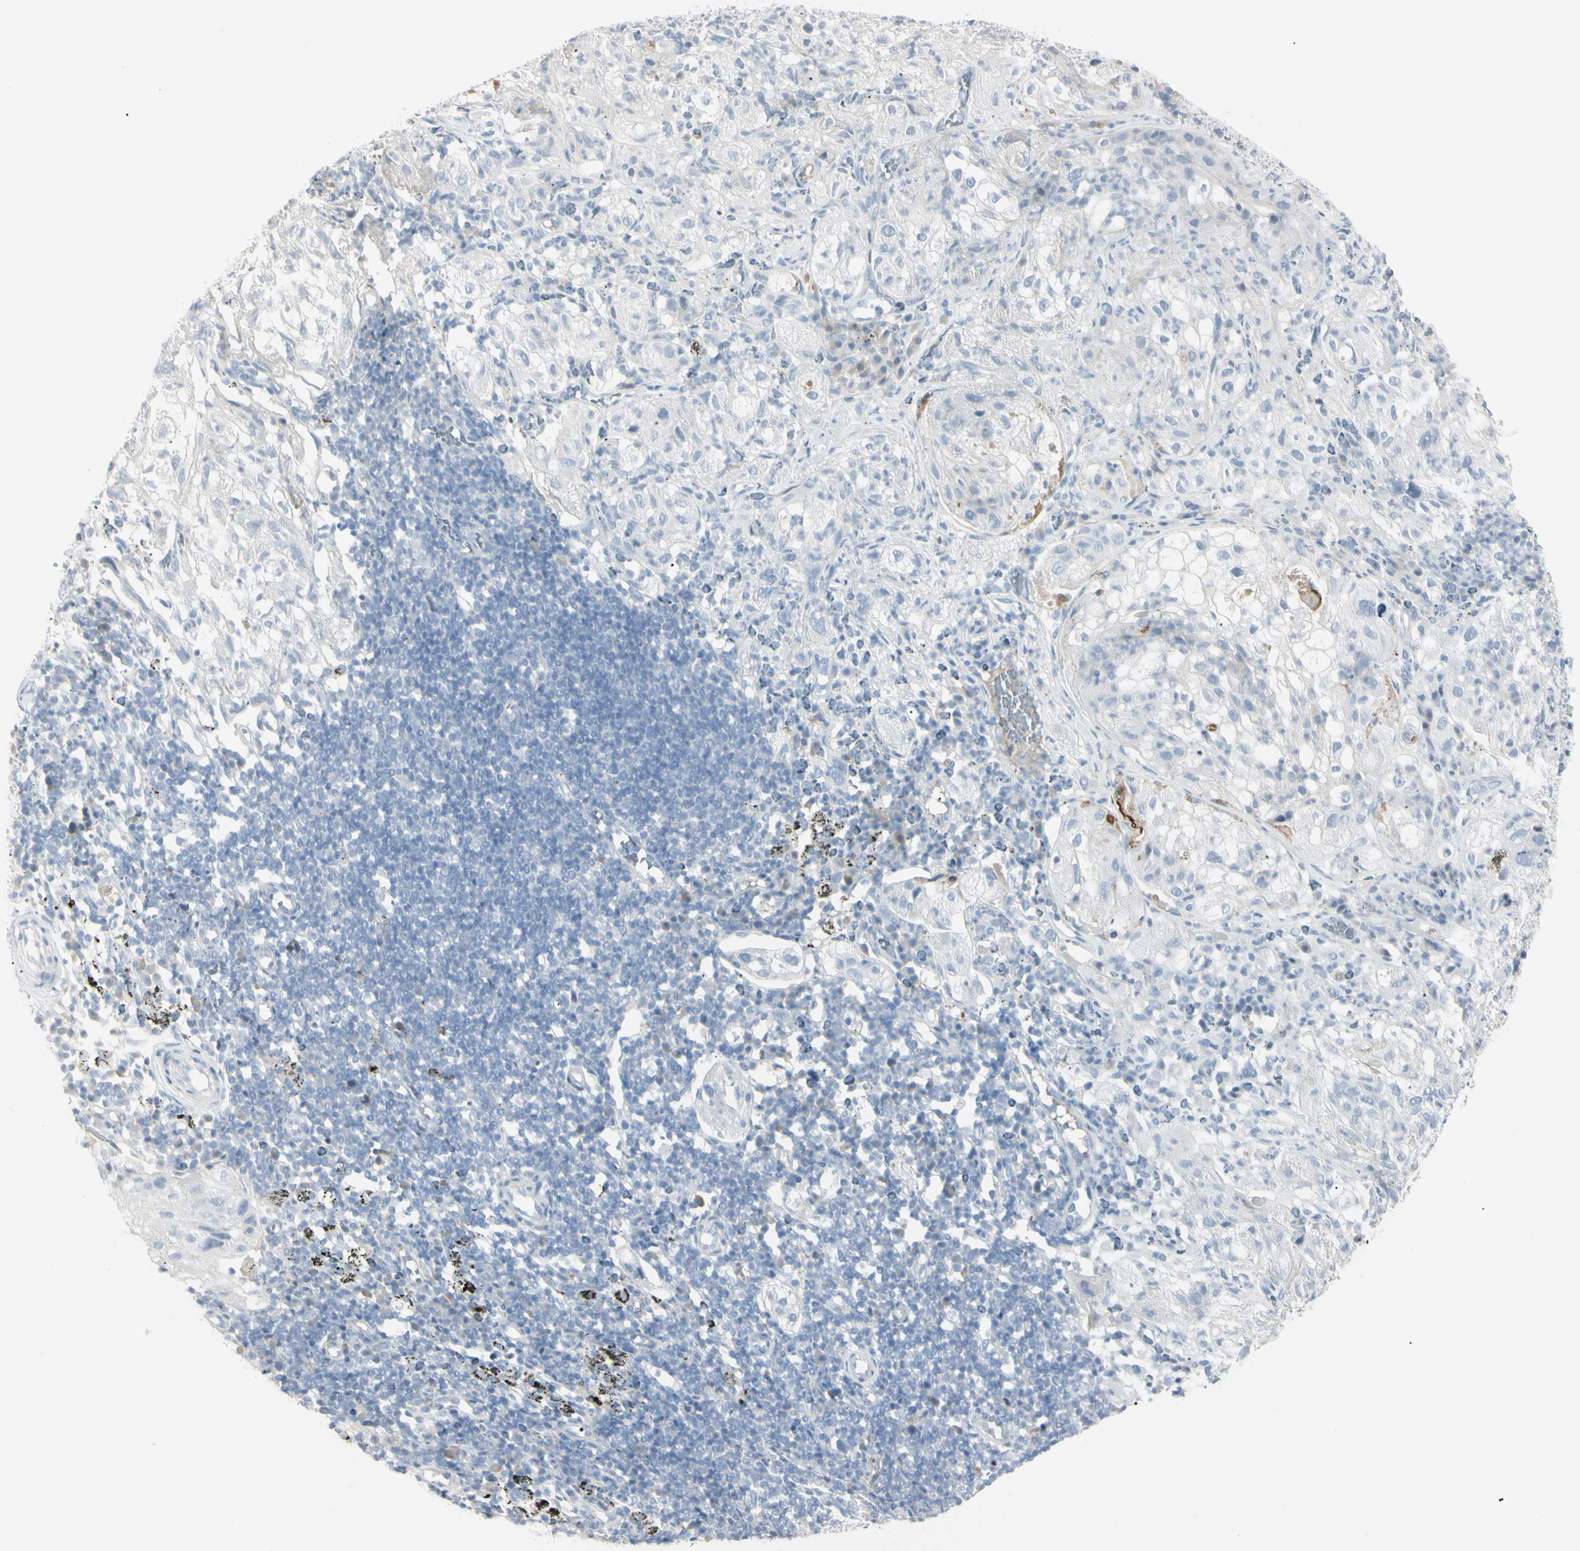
{"staining": {"intensity": "negative", "quantity": "none", "location": "none"}, "tissue": "lung cancer", "cell_type": "Tumor cells", "image_type": "cancer", "snomed": [{"axis": "morphology", "description": "Inflammation, NOS"}, {"axis": "morphology", "description": "Squamous cell carcinoma, NOS"}, {"axis": "topography", "description": "Lymph node"}, {"axis": "topography", "description": "Soft tissue"}, {"axis": "topography", "description": "Lung"}], "caption": "The photomicrograph shows no staining of tumor cells in lung cancer (squamous cell carcinoma). (DAB (3,3'-diaminobenzidine) immunohistochemistry visualized using brightfield microscopy, high magnification).", "gene": "PIP", "patient": {"sex": "male", "age": 66}}